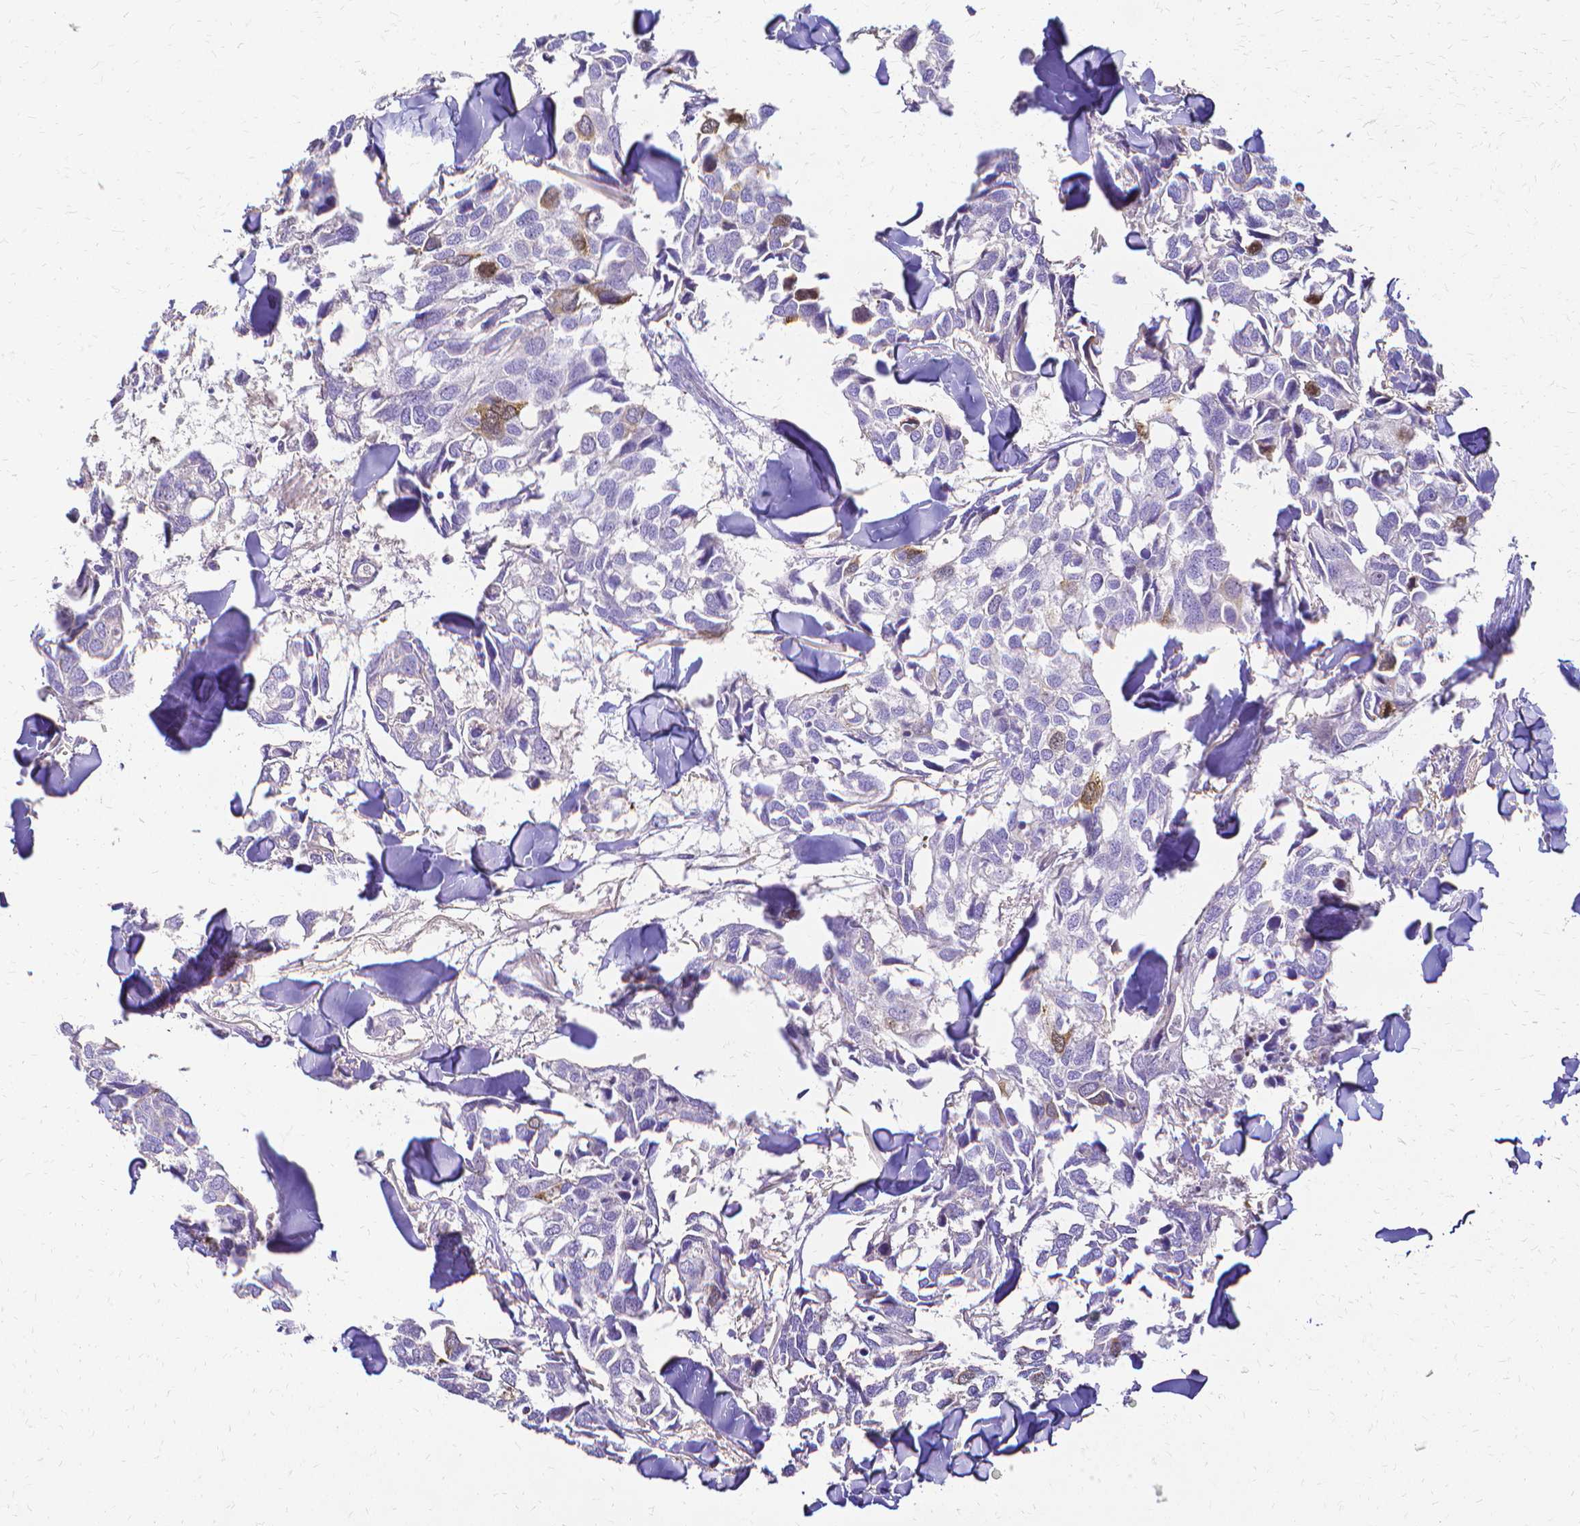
{"staining": {"intensity": "moderate", "quantity": "<25%", "location": "cytoplasmic/membranous"}, "tissue": "breast cancer", "cell_type": "Tumor cells", "image_type": "cancer", "snomed": [{"axis": "morphology", "description": "Duct carcinoma"}, {"axis": "topography", "description": "Breast"}], "caption": "Immunohistochemical staining of breast intraductal carcinoma exhibits low levels of moderate cytoplasmic/membranous protein staining in approximately <25% of tumor cells.", "gene": "CCNB1", "patient": {"sex": "female", "age": 83}}